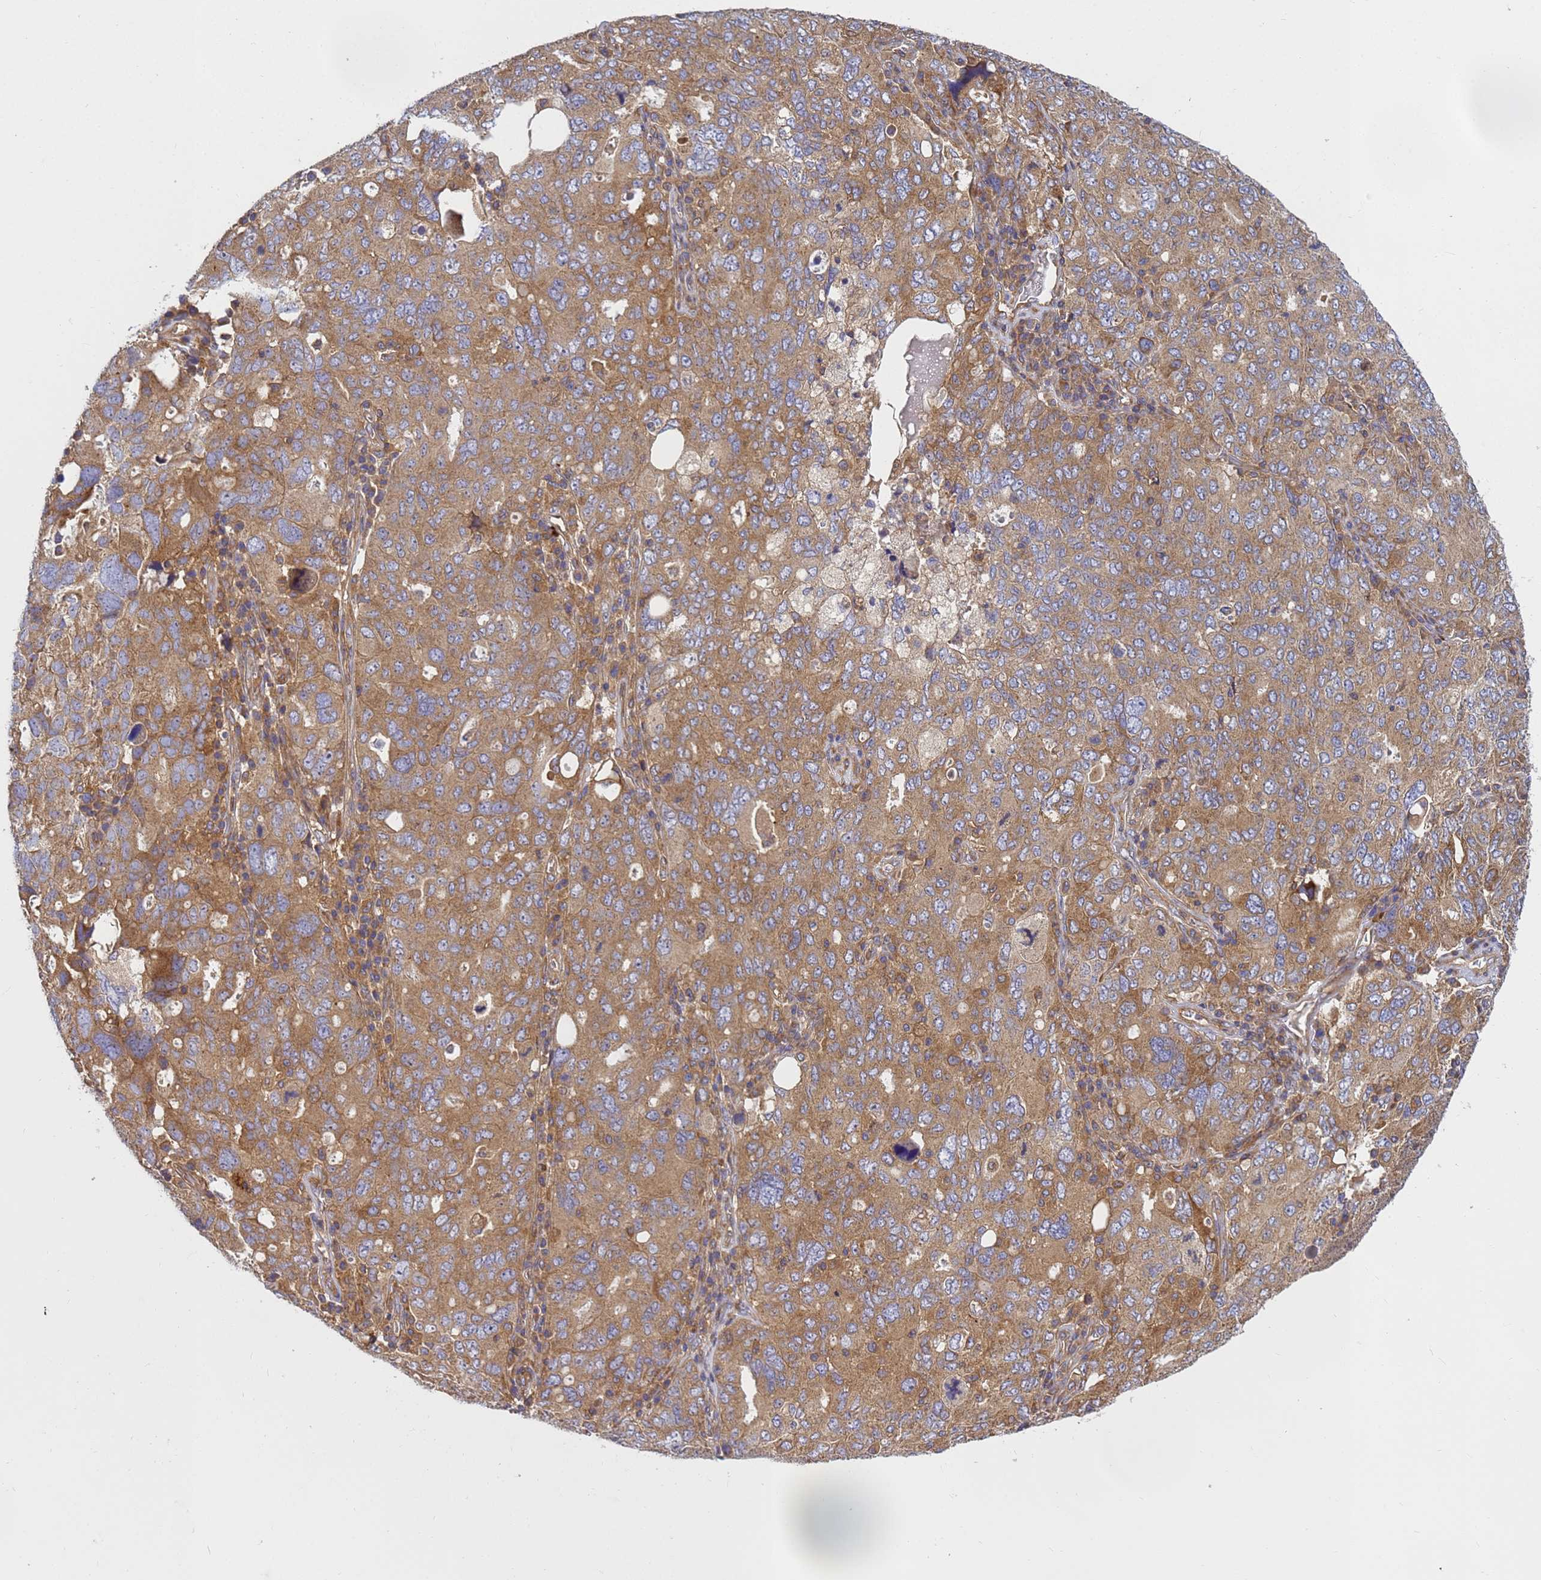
{"staining": {"intensity": "moderate", "quantity": ">75%", "location": "cytoplasmic/membranous"}, "tissue": "ovarian cancer", "cell_type": "Tumor cells", "image_type": "cancer", "snomed": [{"axis": "morphology", "description": "Carcinoma, endometroid"}, {"axis": "topography", "description": "Ovary"}], "caption": "A photomicrograph of endometroid carcinoma (ovarian) stained for a protein reveals moderate cytoplasmic/membranous brown staining in tumor cells.", "gene": "BECN1", "patient": {"sex": "female", "age": 62}}